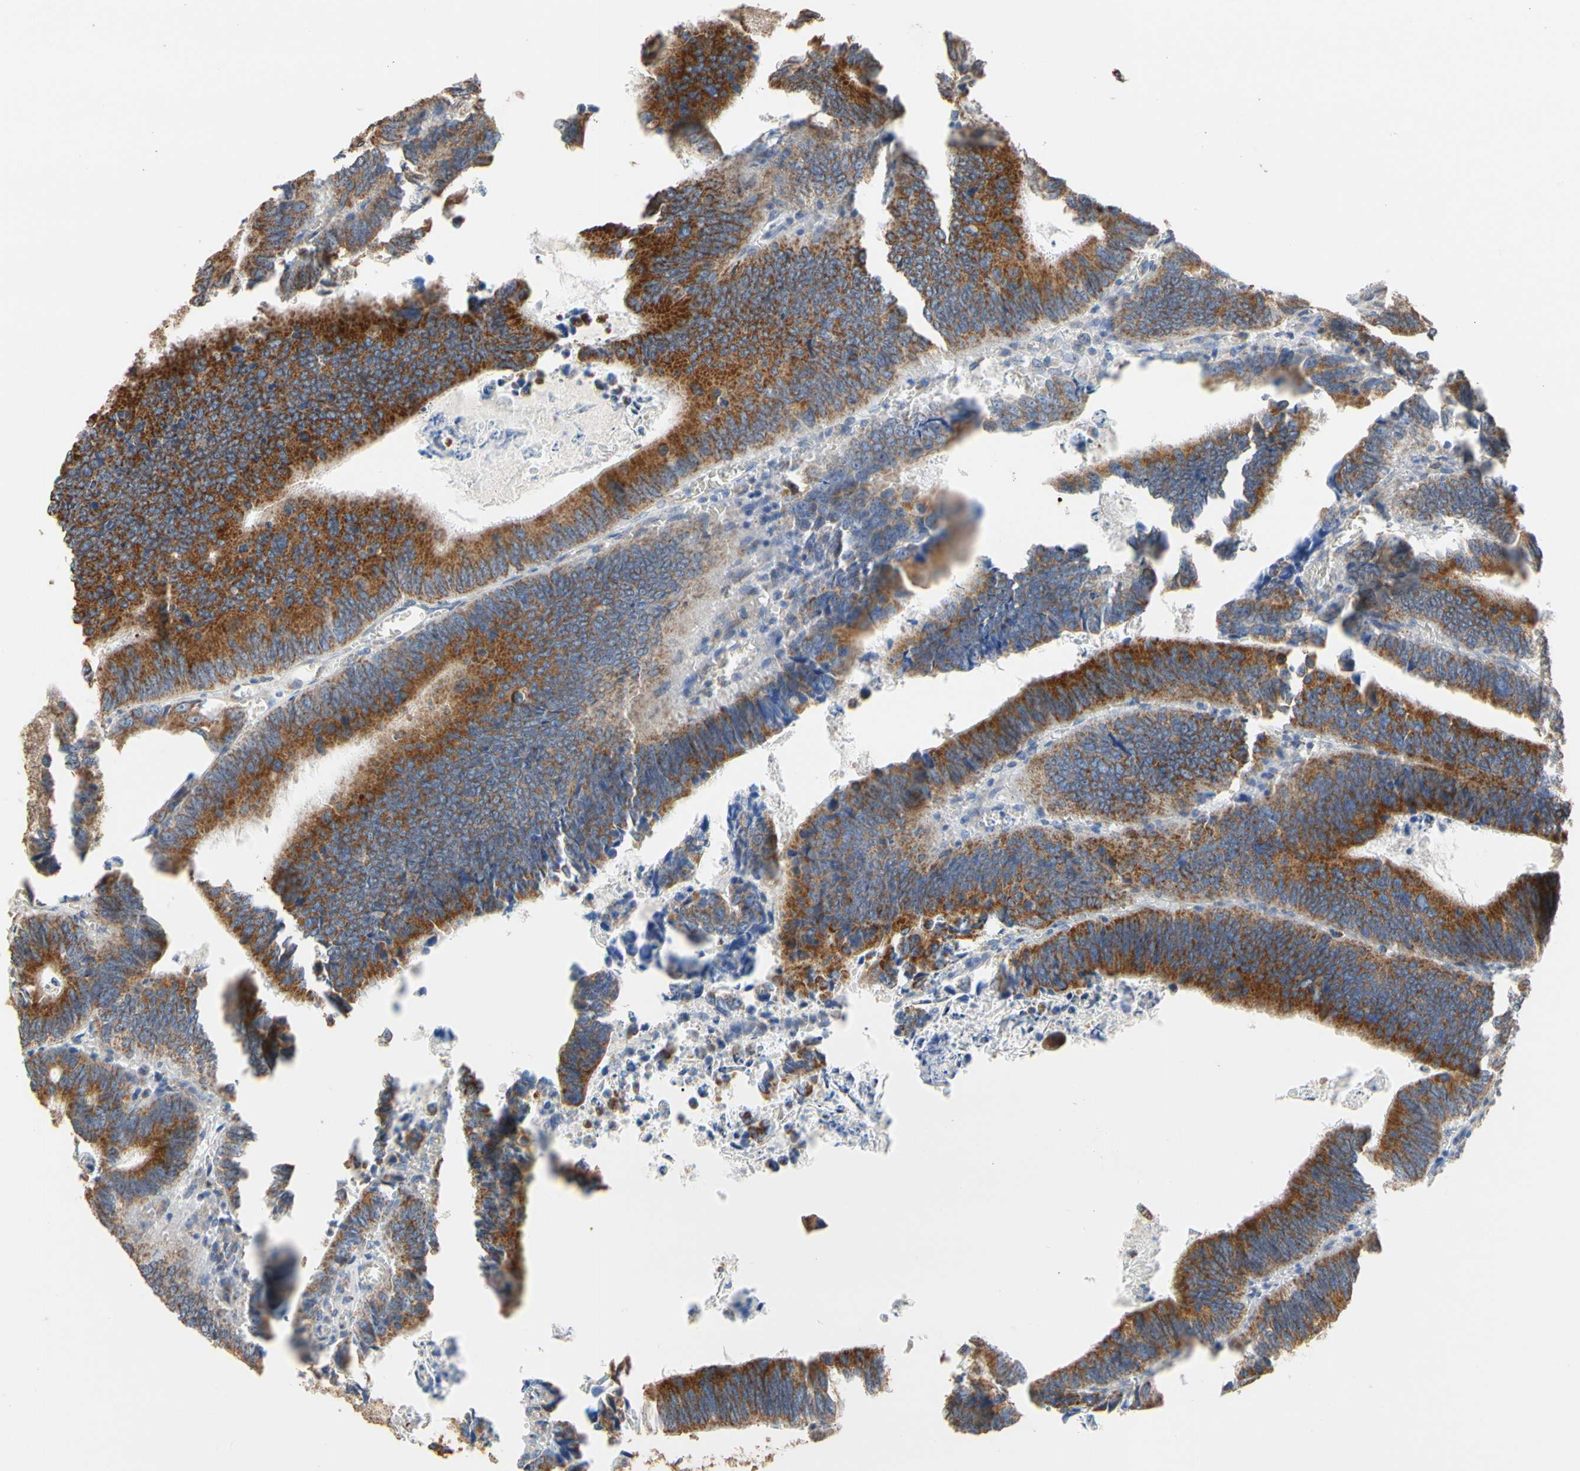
{"staining": {"intensity": "moderate", "quantity": "<25%", "location": "cytoplasmic/membranous"}, "tissue": "colorectal cancer", "cell_type": "Tumor cells", "image_type": "cancer", "snomed": [{"axis": "morphology", "description": "Adenocarcinoma, NOS"}, {"axis": "topography", "description": "Colon"}], "caption": "This image reveals immunohistochemistry staining of colorectal cancer (adenocarcinoma), with low moderate cytoplasmic/membranous staining in about <25% of tumor cells.", "gene": "TUBA1A", "patient": {"sex": "male", "age": 72}}